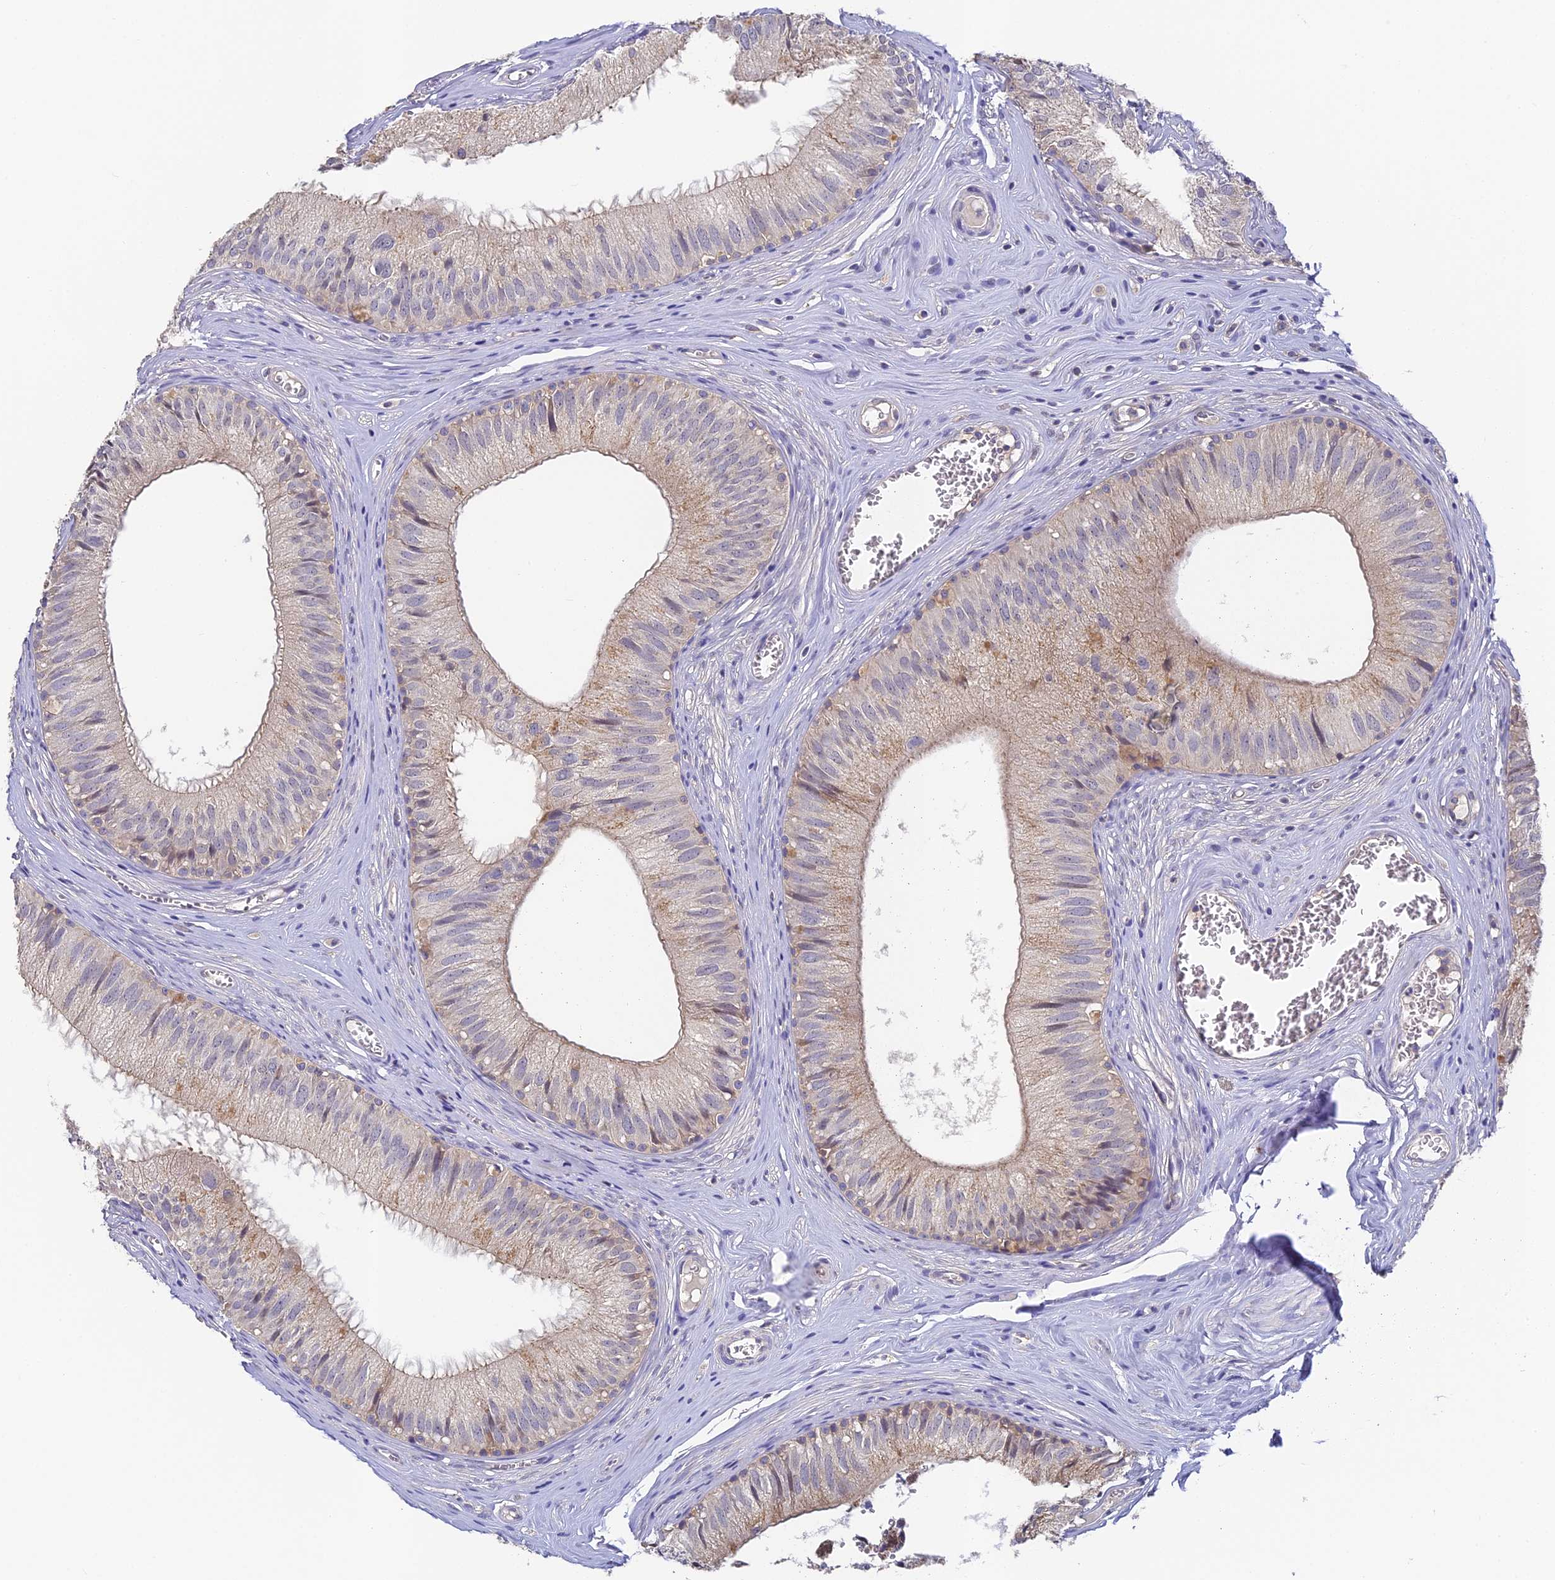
{"staining": {"intensity": "weak", "quantity": "25%-75%", "location": "cytoplasmic/membranous"}, "tissue": "epididymis", "cell_type": "Glandular cells", "image_type": "normal", "snomed": [{"axis": "morphology", "description": "Normal tissue, NOS"}, {"axis": "topography", "description": "Epididymis"}], "caption": "Glandular cells demonstrate low levels of weak cytoplasmic/membranous positivity in about 25%-75% of cells in benign epididymis. The staining was performed using DAB, with brown indicating positive protein expression. Nuclei are stained blue with hematoxylin.", "gene": "YAE1", "patient": {"sex": "male", "age": 36}}